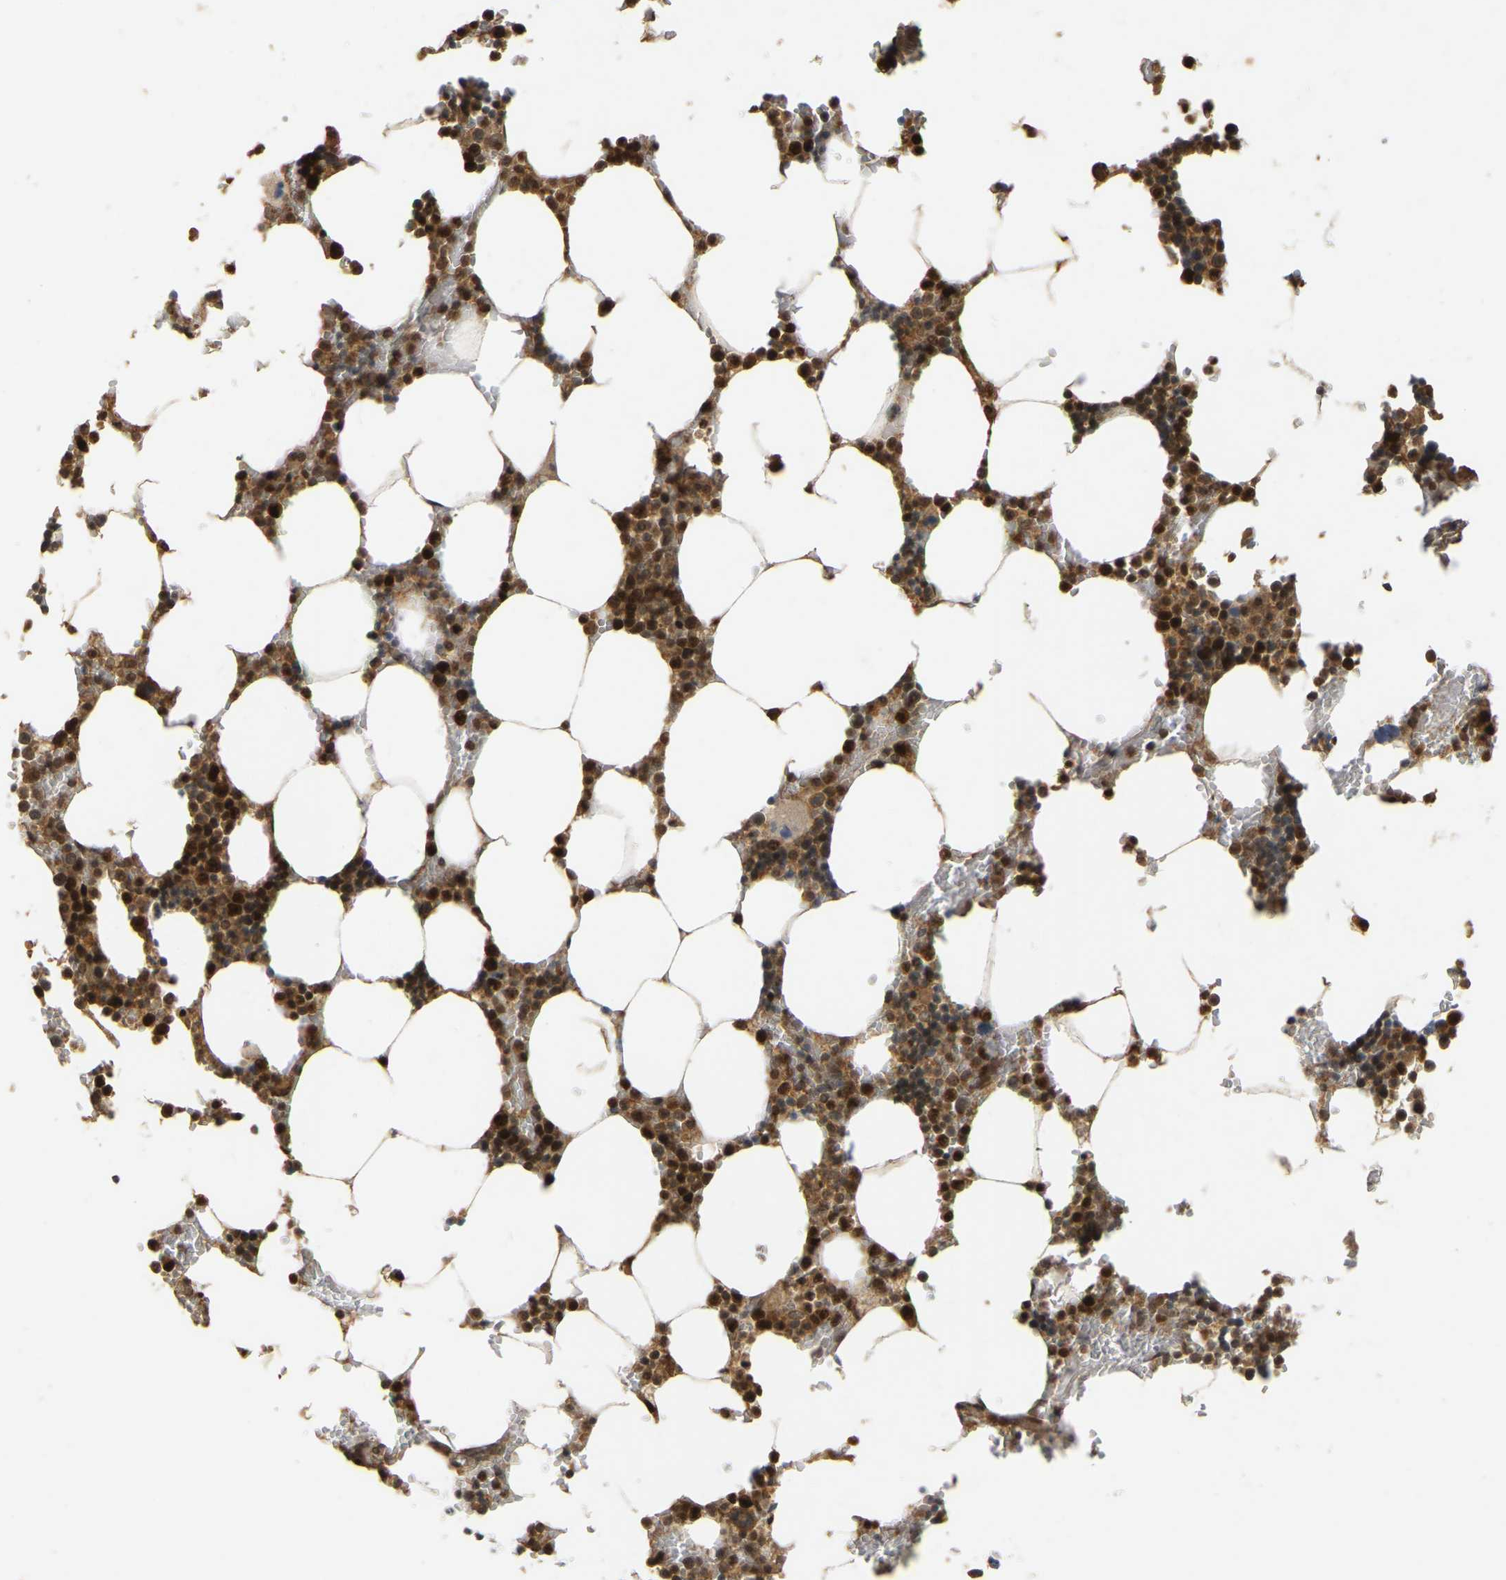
{"staining": {"intensity": "strong", "quantity": "25%-75%", "location": "cytoplasmic/membranous,nuclear"}, "tissue": "bone marrow", "cell_type": "Hematopoietic cells", "image_type": "normal", "snomed": [{"axis": "morphology", "description": "Normal tissue, NOS"}, {"axis": "topography", "description": "Bone marrow"}], "caption": "Strong cytoplasmic/membranous,nuclear expression for a protein is present in approximately 25%-75% of hematopoietic cells of benign bone marrow using immunohistochemistry.", "gene": "BRF2", "patient": {"sex": "male", "age": 70}}